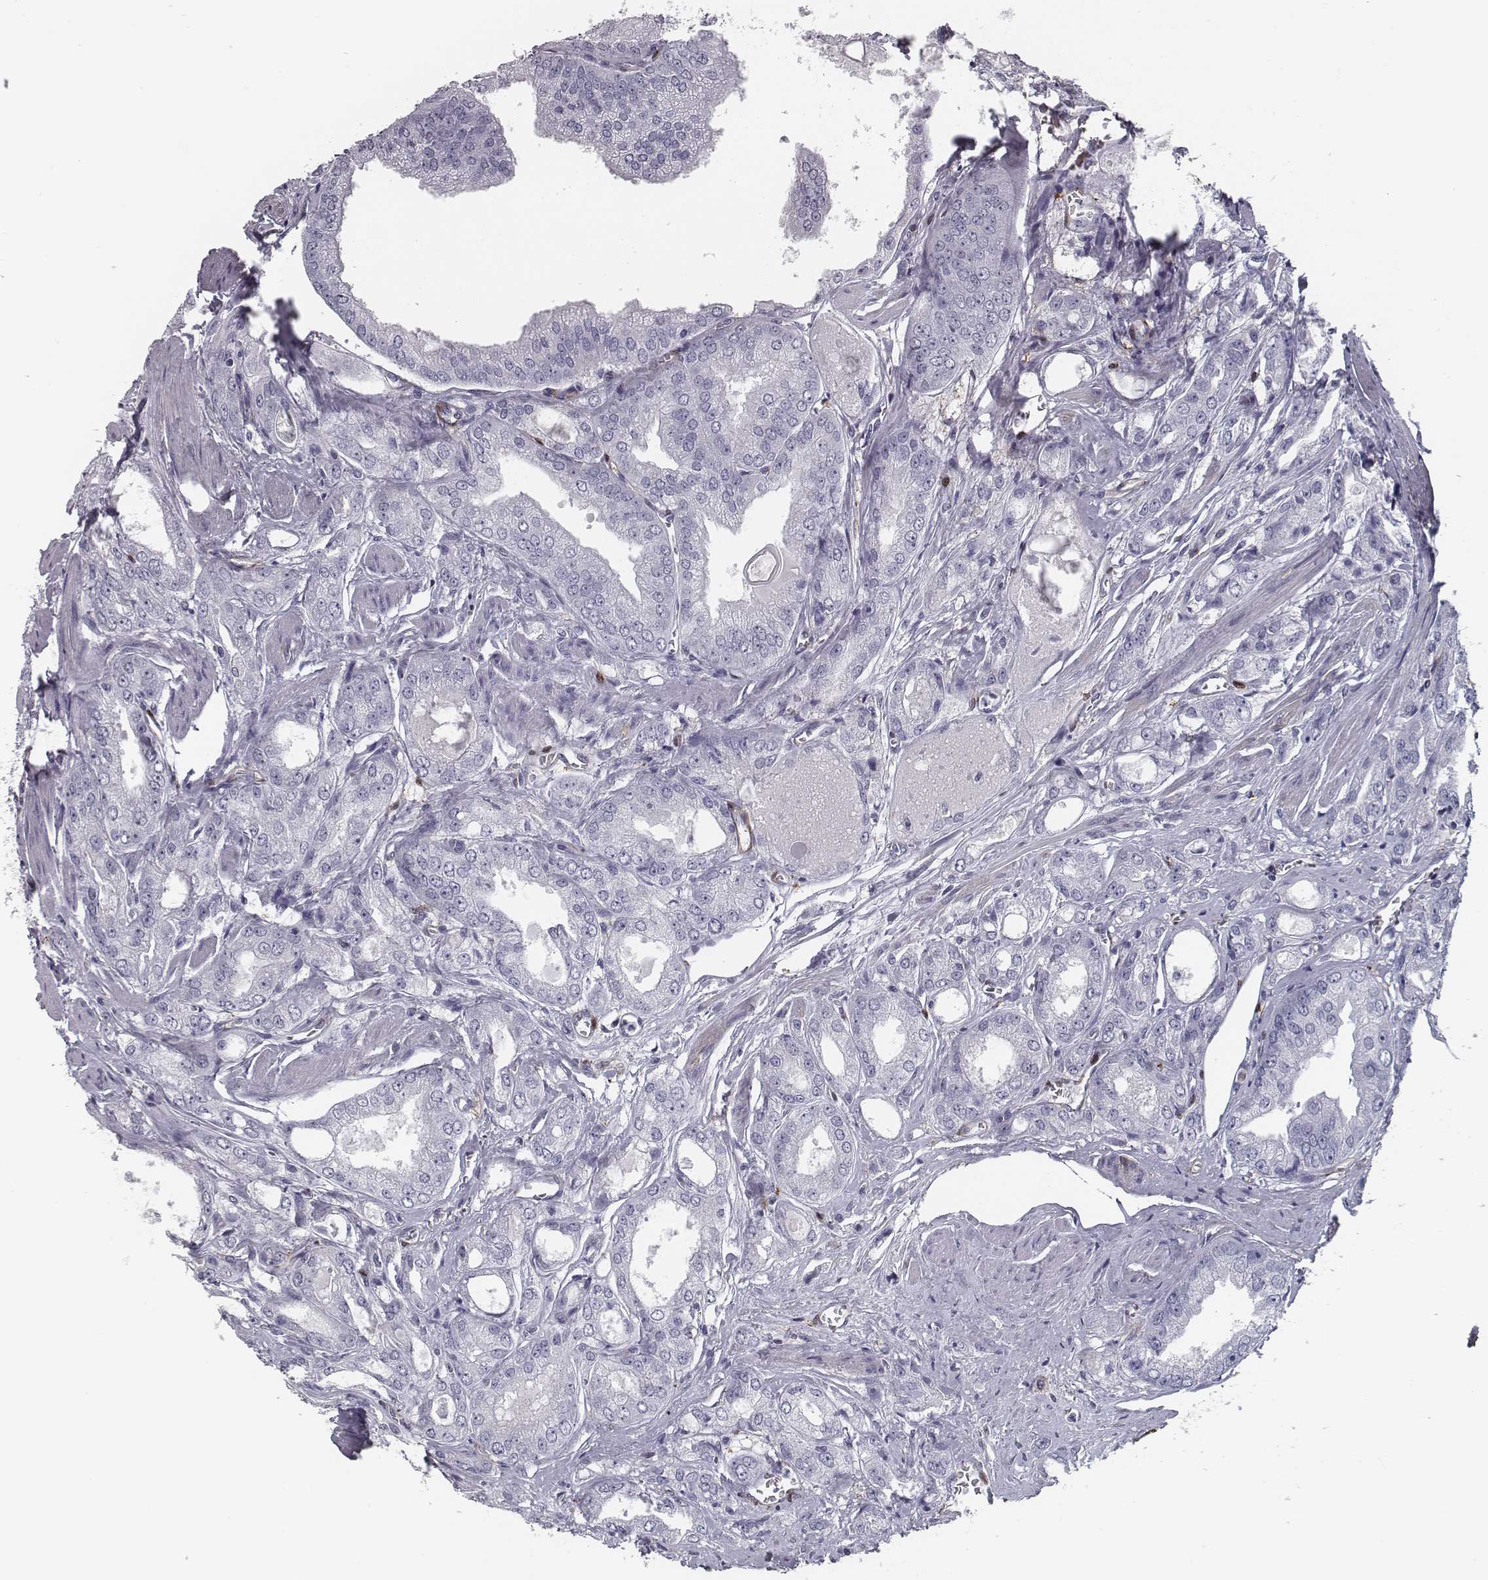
{"staining": {"intensity": "negative", "quantity": "none", "location": "none"}, "tissue": "prostate cancer", "cell_type": "Tumor cells", "image_type": "cancer", "snomed": [{"axis": "morphology", "description": "Adenocarcinoma, NOS"}, {"axis": "morphology", "description": "Adenocarcinoma, High grade"}, {"axis": "topography", "description": "Prostate"}], "caption": "A micrograph of human prostate cancer (adenocarcinoma) is negative for staining in tumor cells.", "gene": "ISYNA1", "patient": {"sex": "male", "age": 70}}